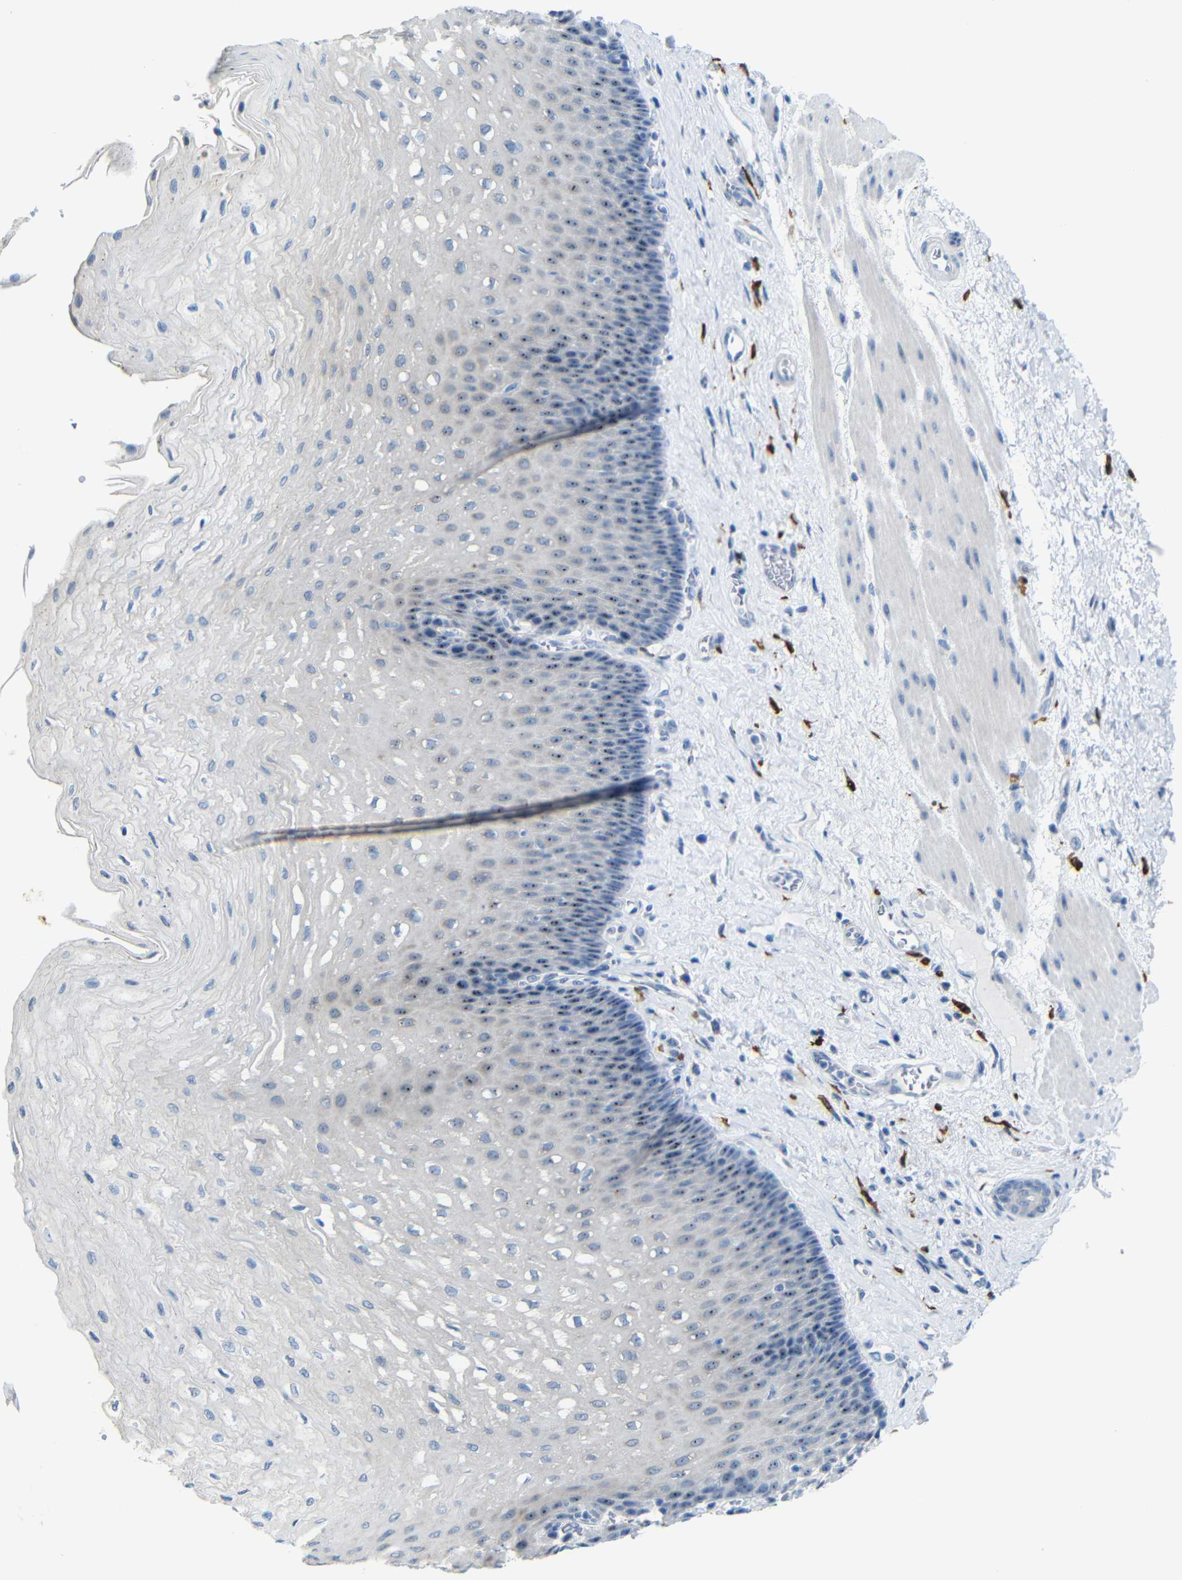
{"staining": {"intensity": "moderate", "quantity": "25%-75%", "location": "nuclear"}, "tissue": "esophagus", "cell_type": "Squamous epithelial cells", "image_type": "normal", "snomed": [{"axis": "morphology", "description": "Normal tissue, NOS"}, {"axis": "topography", "description": "Esophagus"}], "caption": "Squamous epithelial cells display moderate nuclear positivity in about 25%-75% of cells in benign esophagus.", "gene": "C1orf210", "patient": {"sex": "female", "age": 72}}